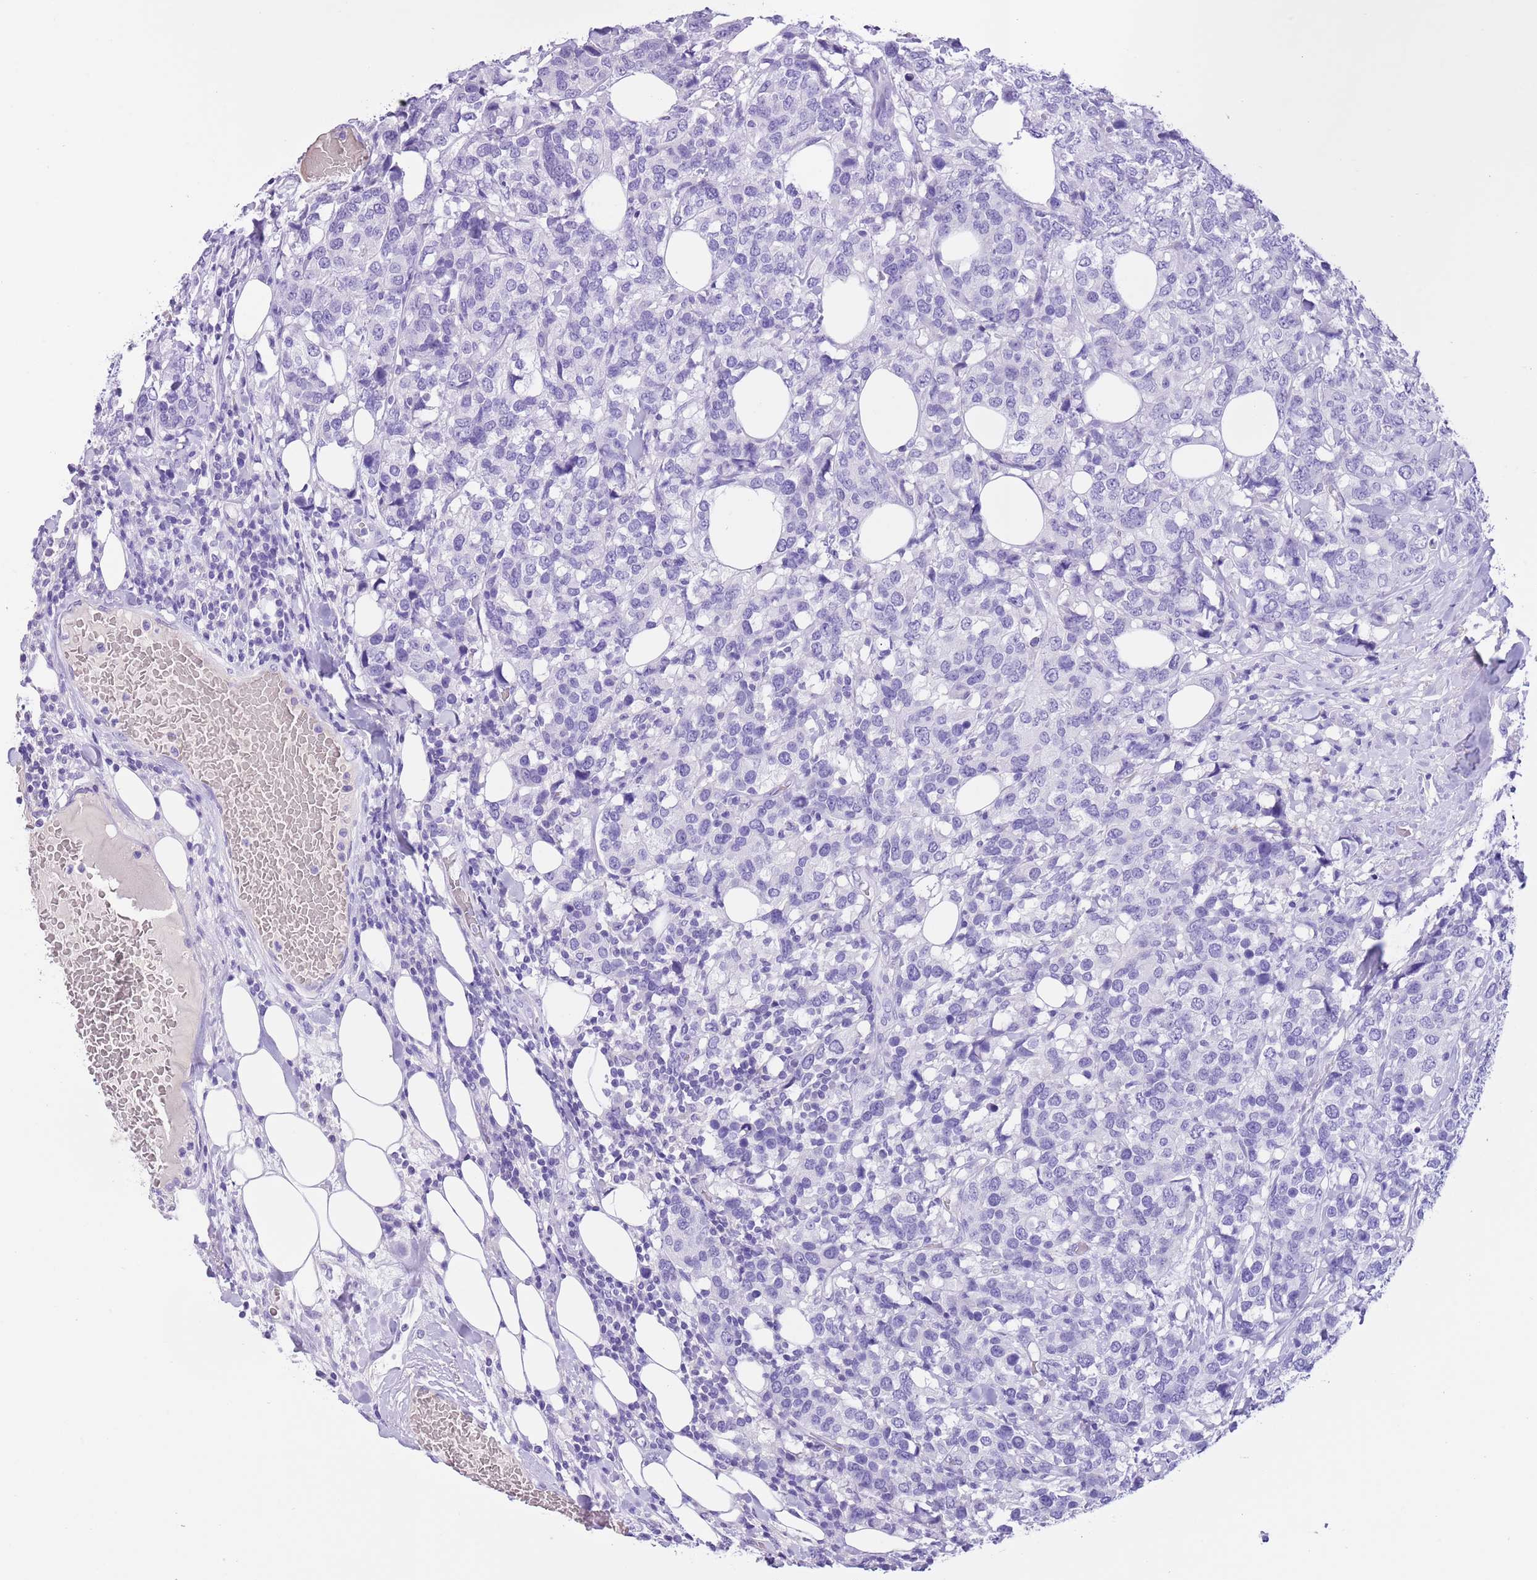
{"staining": {"intensity": "negative", "quantity": "none", "location": "none"}, "tissue": "breast cancer", "cell_type": "Tumor cells", "image_type": "cancer", "snomed": [{"axis": "morphology", "description": "Lobular carcinoma"}, {"axis": "topography", "description": "Breast"}], "caption": "A high-resolution image shows immunohistochemistry staining of lobular carcinoma (breast), which exhibits no significant positivity in tumor cells. The staining was performed using DAB (3,3'-diaminobenzidine) to visualize the protein expression in brown, while the nuclei were stained in blue with hematoxylin (Magnification: 20x).", "gene": "TBC1D10B", "patient": {"sex": "female", "age": 59}}